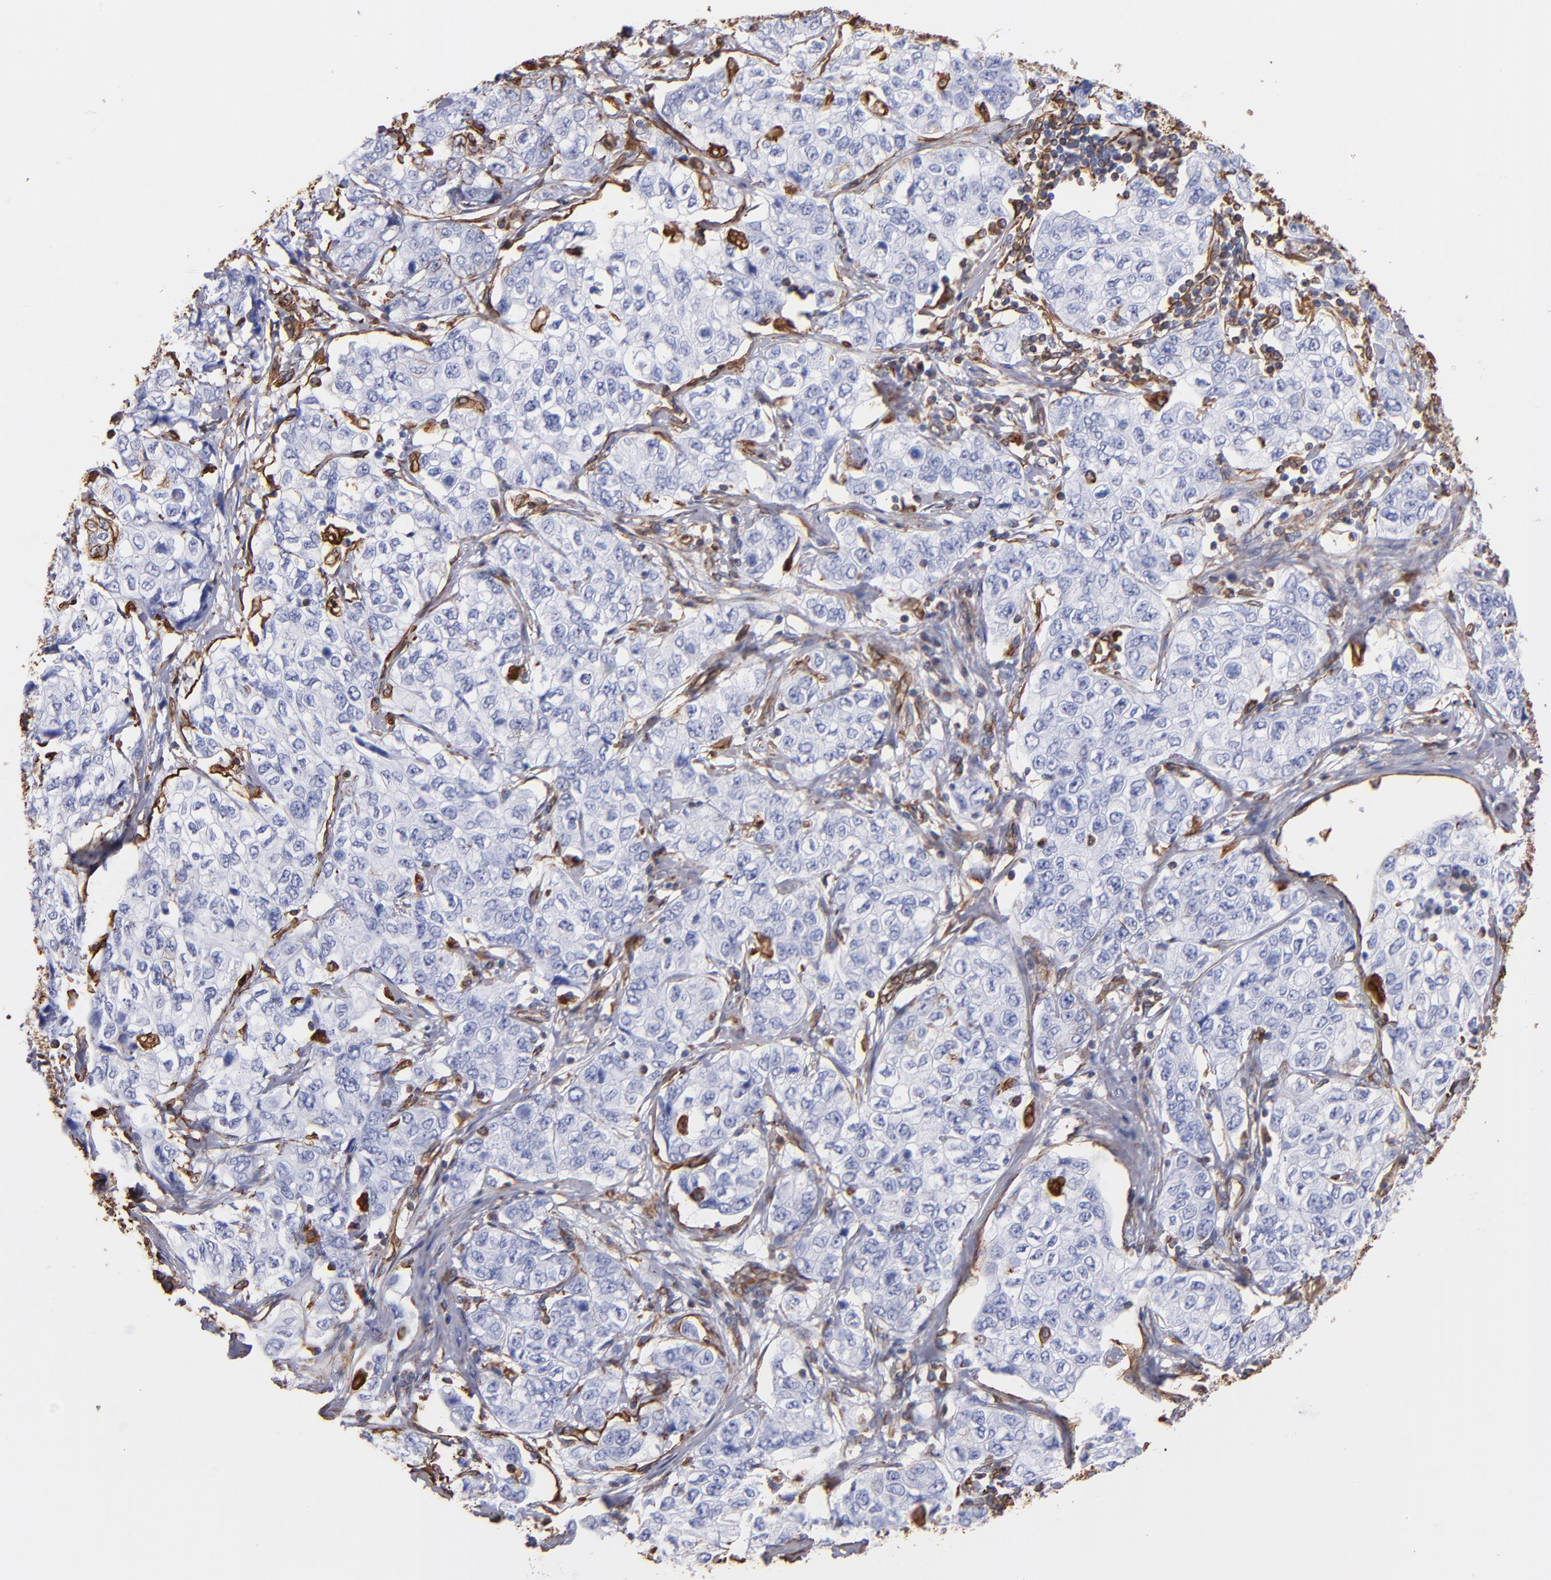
{"staining": {"intensity": "strong", "quantity": "<25%", "location": "cytoplasmic/membranous,nuclear"}, "tissue": "stomach cancer", "cell_type": "Tumor cells", "image_type": "cancer", "snomed": [{"axis": "morphology", "description": "Adenocarcinoma, NOS"}, {"axis": "topography", "description": "Stomach"}], "caption": "Immunohistochemical staining of stomach cancer (adenocarcinoma) demonstrates medium levels of strong cytoplasmic/membranous and nuclear positivity in about <25% of tumor cells. The staining was performed using DAB (3,3'-diaminobenzidine), with brown indicating positive protein expression. Nuclei are stained blue with hematoxylin.", "gene": "VIM", "patient": {"sex": "male", "age": 48}}